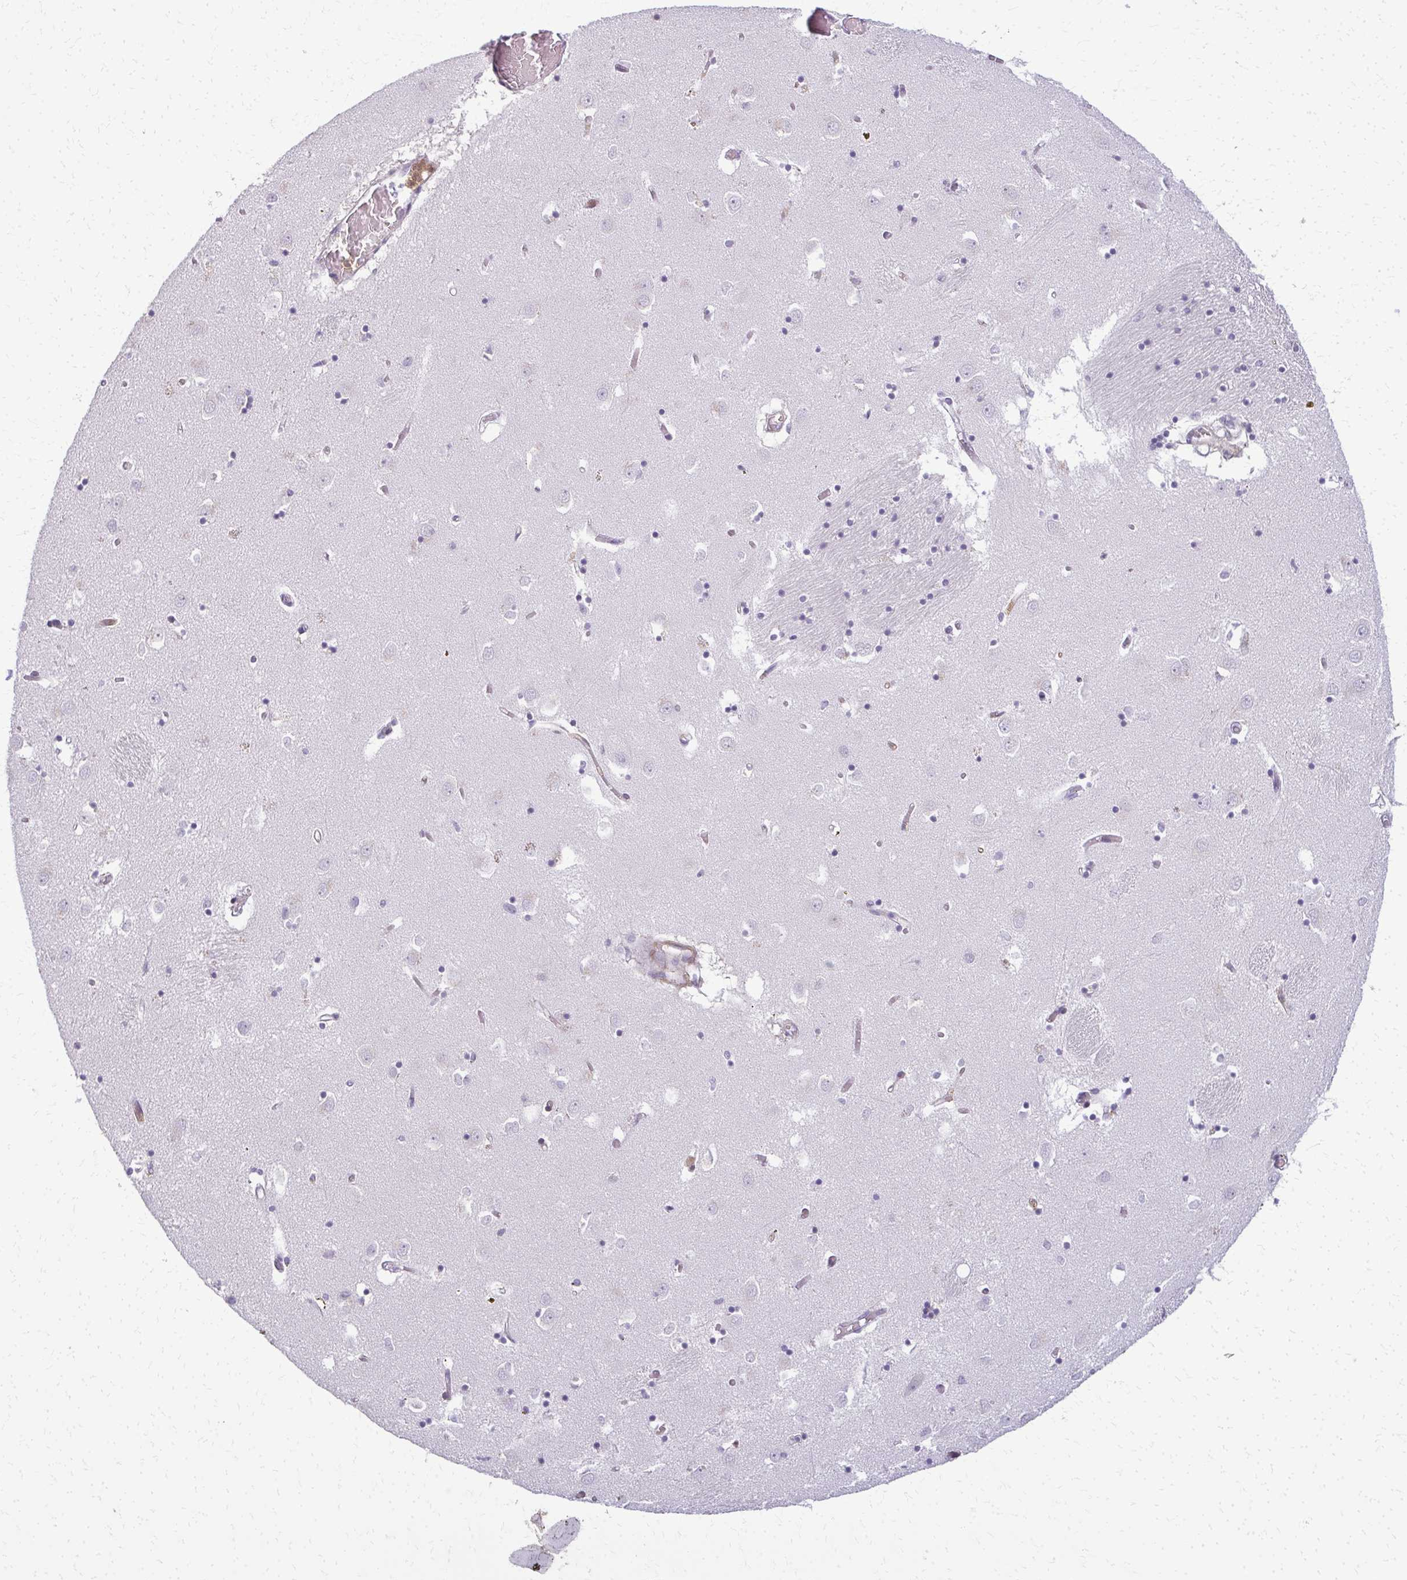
{"staining": {"intensity": "negative", "quantity": "none", "location": "none"}, "tissue": "caudate", "cell_type": "Glial cells", "image_type": "normal", "snomed": [{"axis": "morphology", "description": "Normal tissue, NOS"}, {"axis": "topography", "description": "Lateral ventricle wall"}], "caption": "IHC image of normal caudate: human caudate stained with DAB (3,3'-diaminobenzidine) displays no significant protein positivity in glial cells.", "gene": "CA3", "patient": {"sex": "male", "age": 70}}